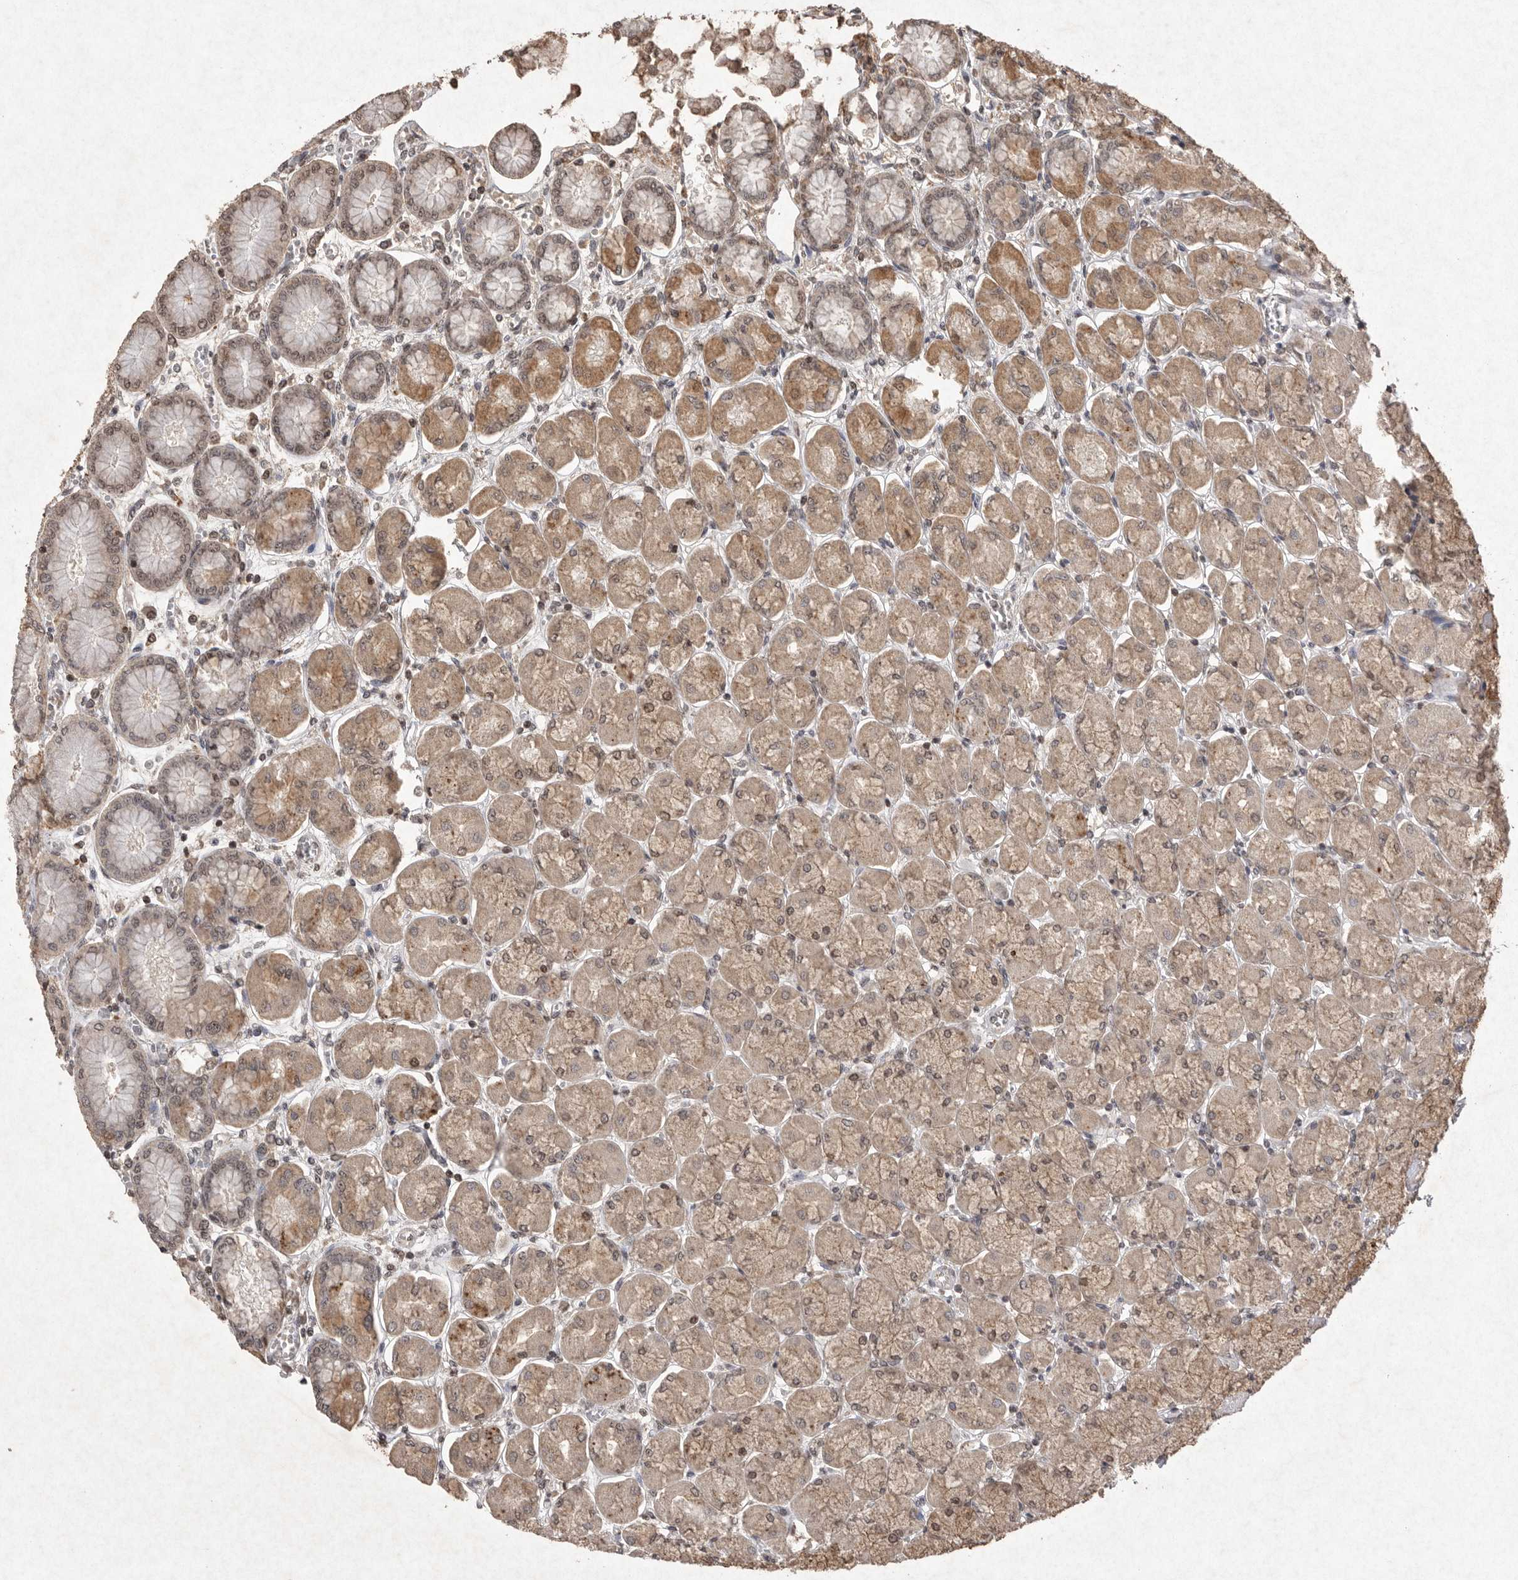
{"staining": {"intensity": "moderate", "quantity": ">75%", "location": "cytoplasmic/membranous"}, "tissue": "stomach", "cell_type": "Glandular cells", "image_type": "normal", "snomed": [{"axis": "morphology", "description": "Normal tissue, NOS"}, {"axis": "topography", "description": "Stomach, upper"}], "caption": "Unremarkable stomach reveals moderate cytoplasmic/membranous staining in about >75% of glandular cells, visualized by immunohistochemistry. (brown staining indicates protein expression, while blue staining denotes nuclei).", "gene": "APLNR", "patient": {"sex": "female", "age": 56}}